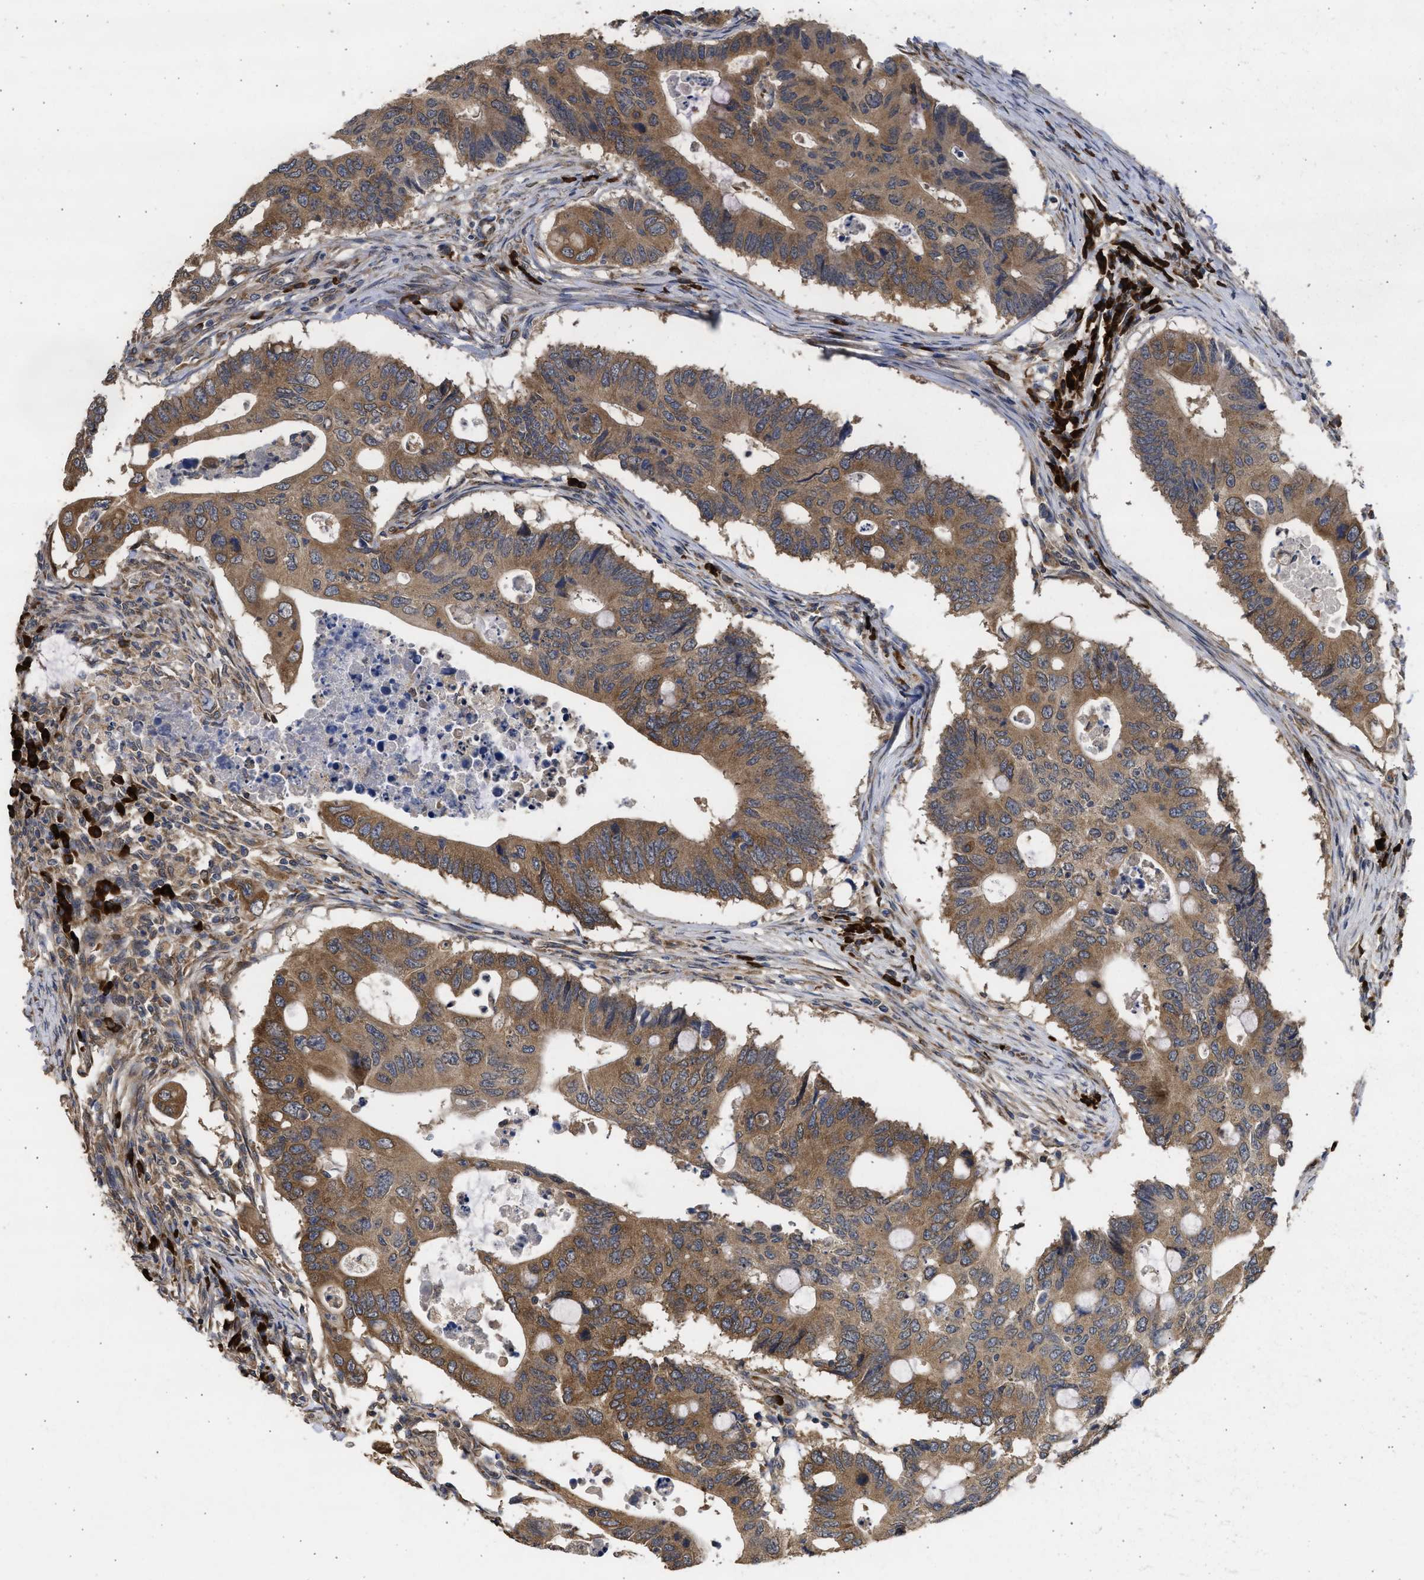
{"staining": {"intensity": "moderate", "quantity": ">75%", "location": "cytoplasmic/membranous"}, "tissue": "colorectal cancer", "cell_type": "Tumor cells", "image_type": "cancer", "snomed": [{"axis": "morphology", "description": "Adenocarcinoma, NOS"}, {"axis": "topography", "description": "Colon"}], "caption": "The photomicrograph reveals staining of colorectal cancer (adenocarcinoma), revealing moderate cytoplasmic/membranous protein positivity (brown color) within tumor cells.", "gene": "DNAJC1", "patient": {"sex": "male", "age": 71}}